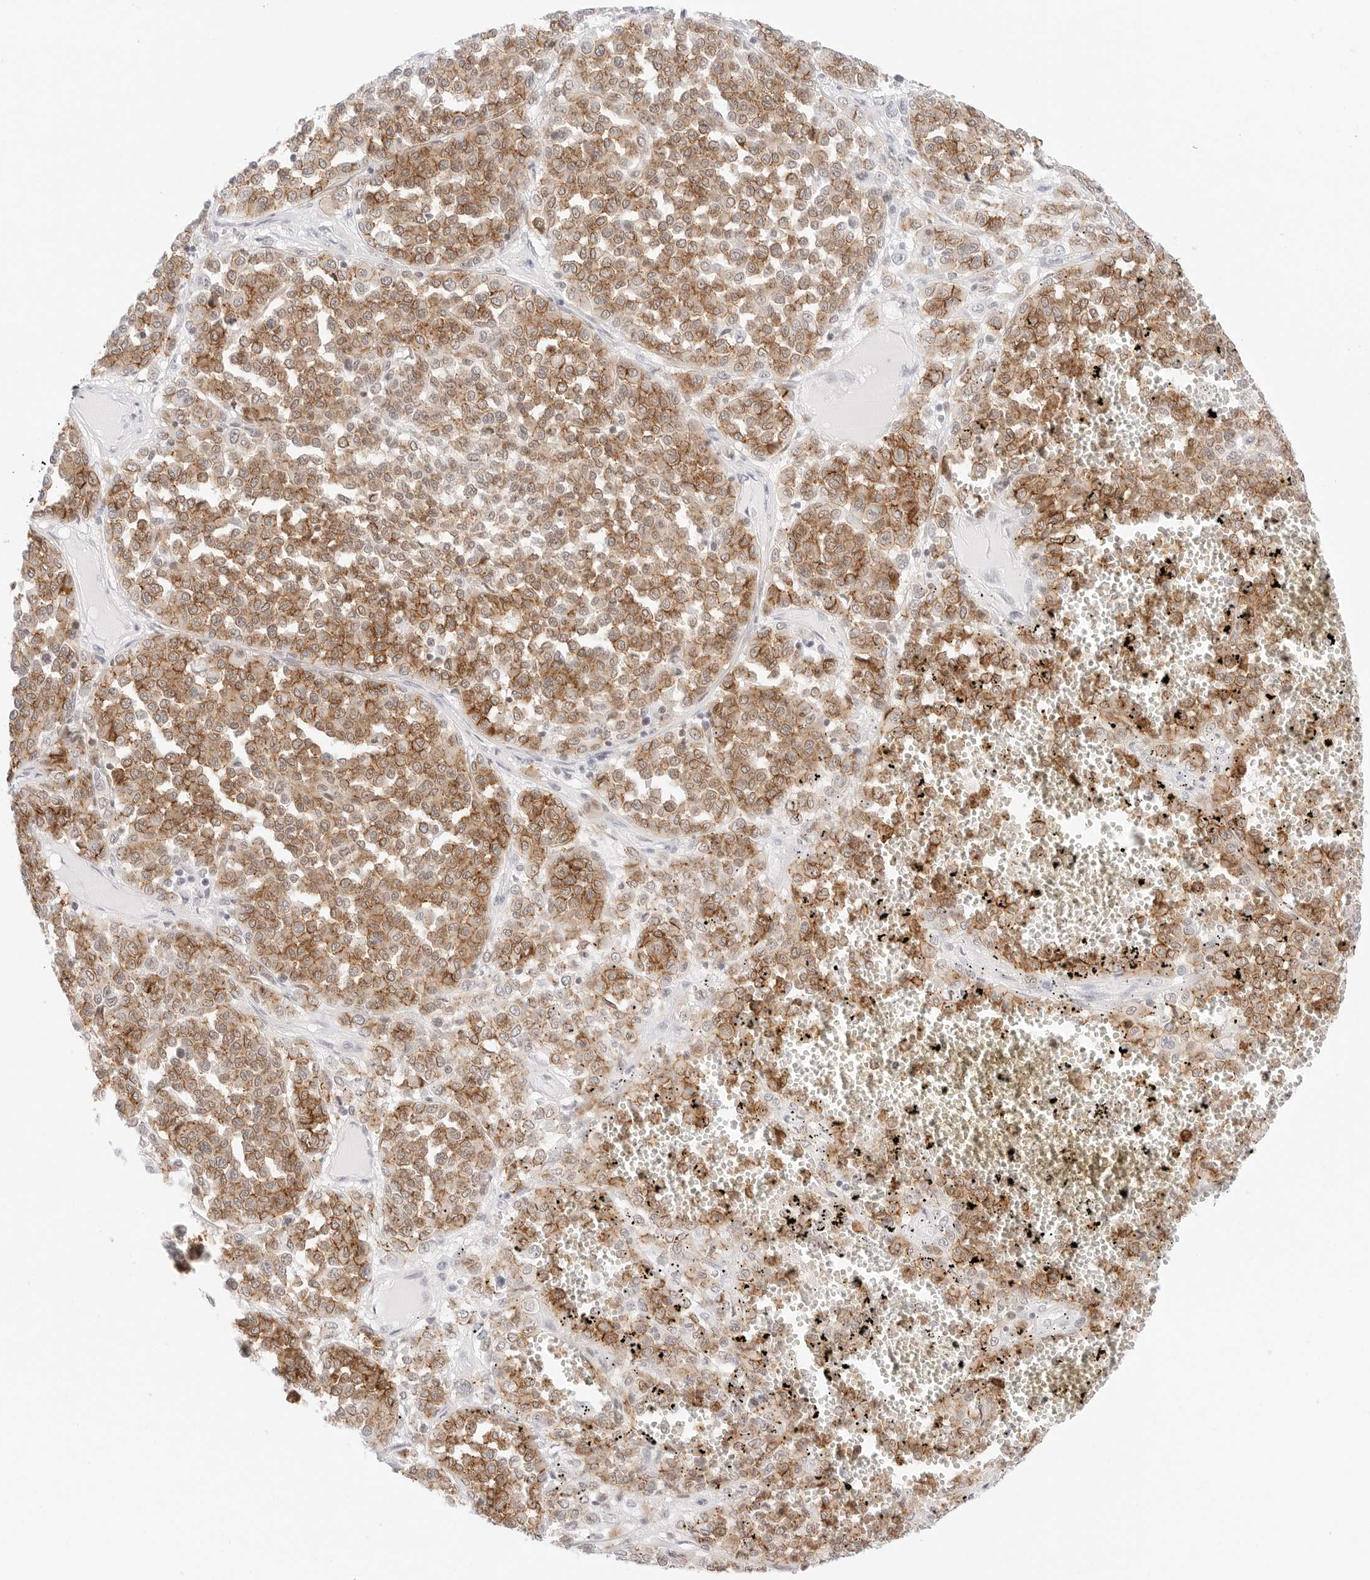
{"staining": {"intensity": "moderate", "quantity": ">75%", "location": "cytoplasmic/membranous"}, "tissue": "melanoma", "cell_type": "Tumor cells", "image_type": "cancer", "snomed": [{"axis": "morphology", "description": "Malignant melanoma, Metastatic site"}, {"axis": "topography", "description": "Pancreas"}], "caption": "Protein expression analysis of melanoma displays moderate cytoplasmic/membranous expression in about >75% of tumor cells.", "gene": "CDH1", "patient": {"sex": "female", "age": 30}}